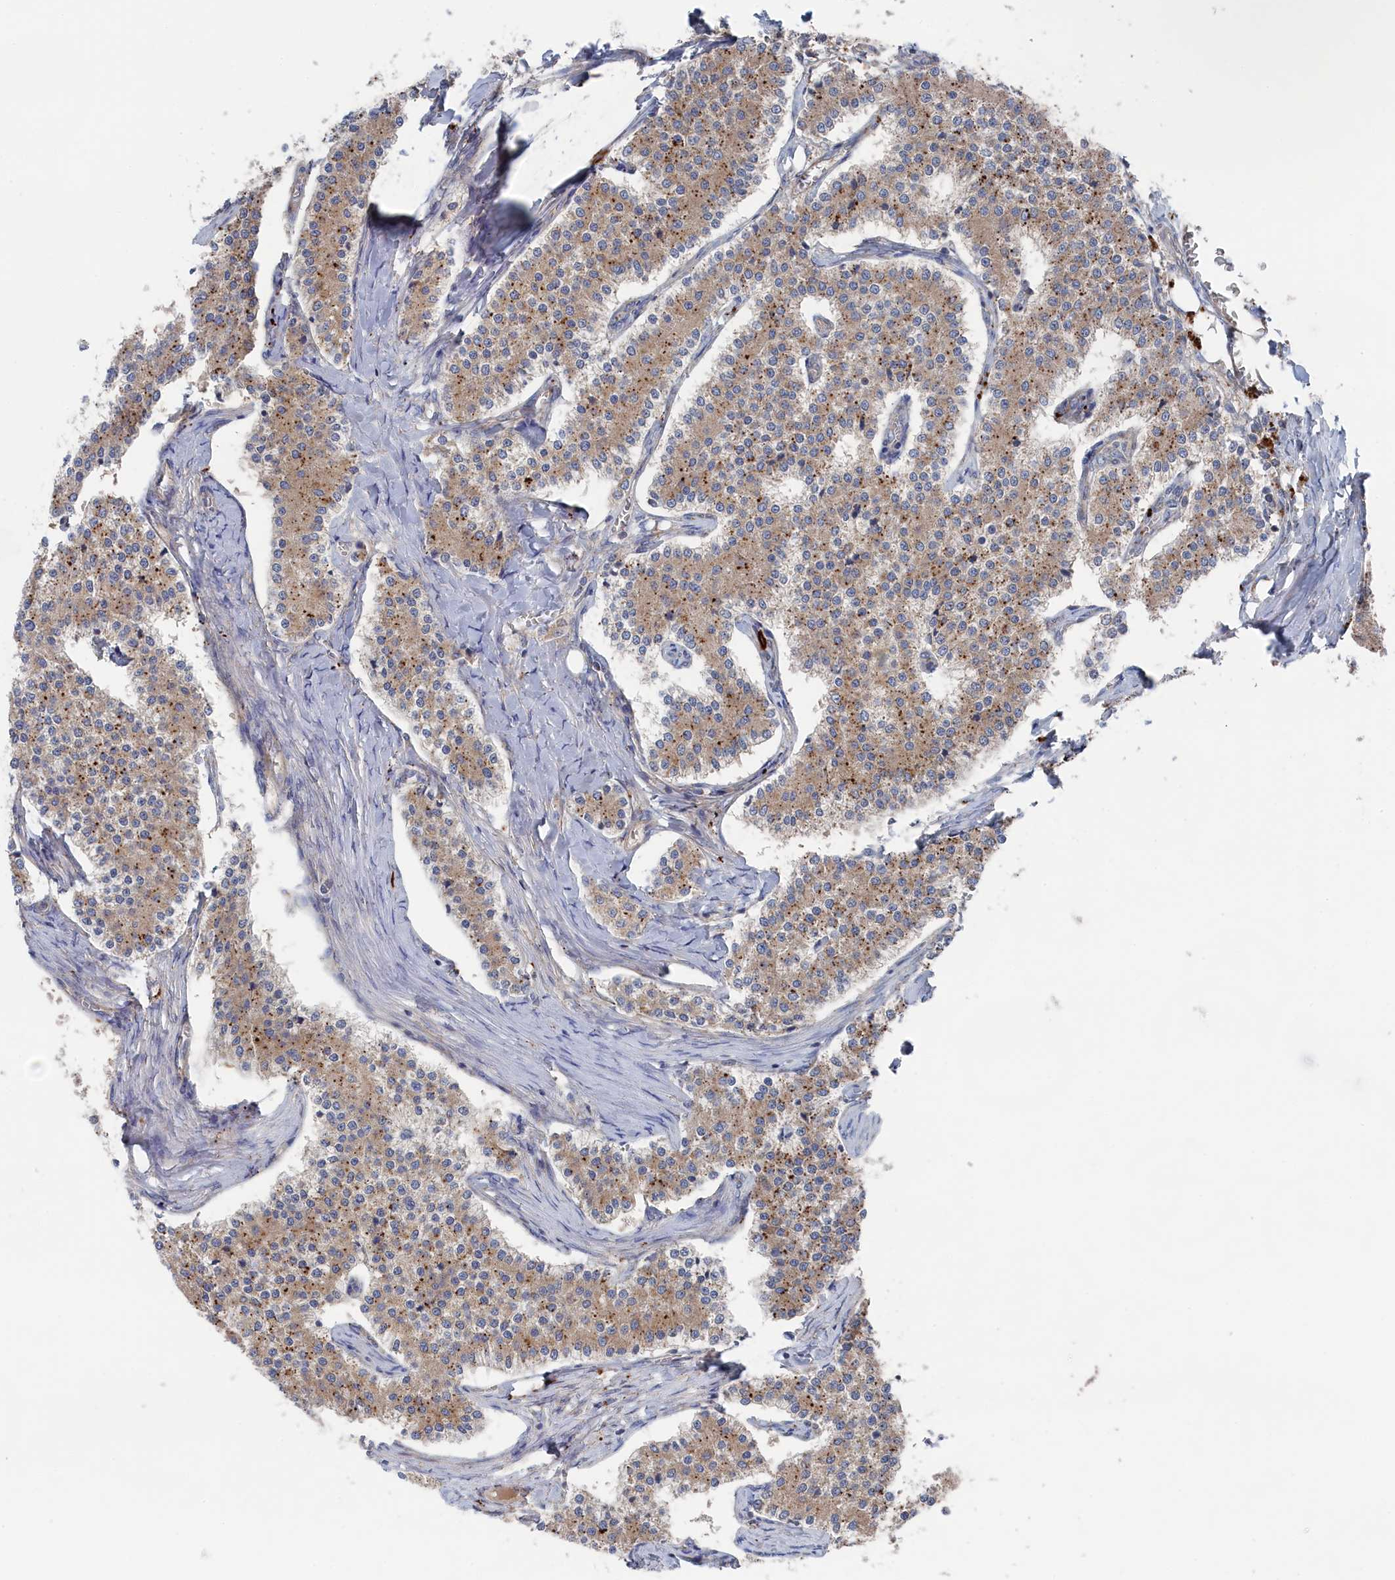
{"staining": {"intensity": "moderate", "quantity": "25%-75%", "location": "cytoplasmic/membranous"}, "tissue": "carcinoid", "cell_type": "Tumor cells", "image_type": "cancer", "snomed": [{"axis": "morphology", "description": "Carcinoid, malignant, NOS"}, {"axis": "topography", "description": "Colon"}], "caption": "The micrograph exhibits immunohistochemical staining of carcinoid. There is moderate cytoplasmic/membranous staining is seen in approximately 25%-75% of tumor cells.", "gene": "FILIP1L", "patient": {"sex": "female", "age": 52}}